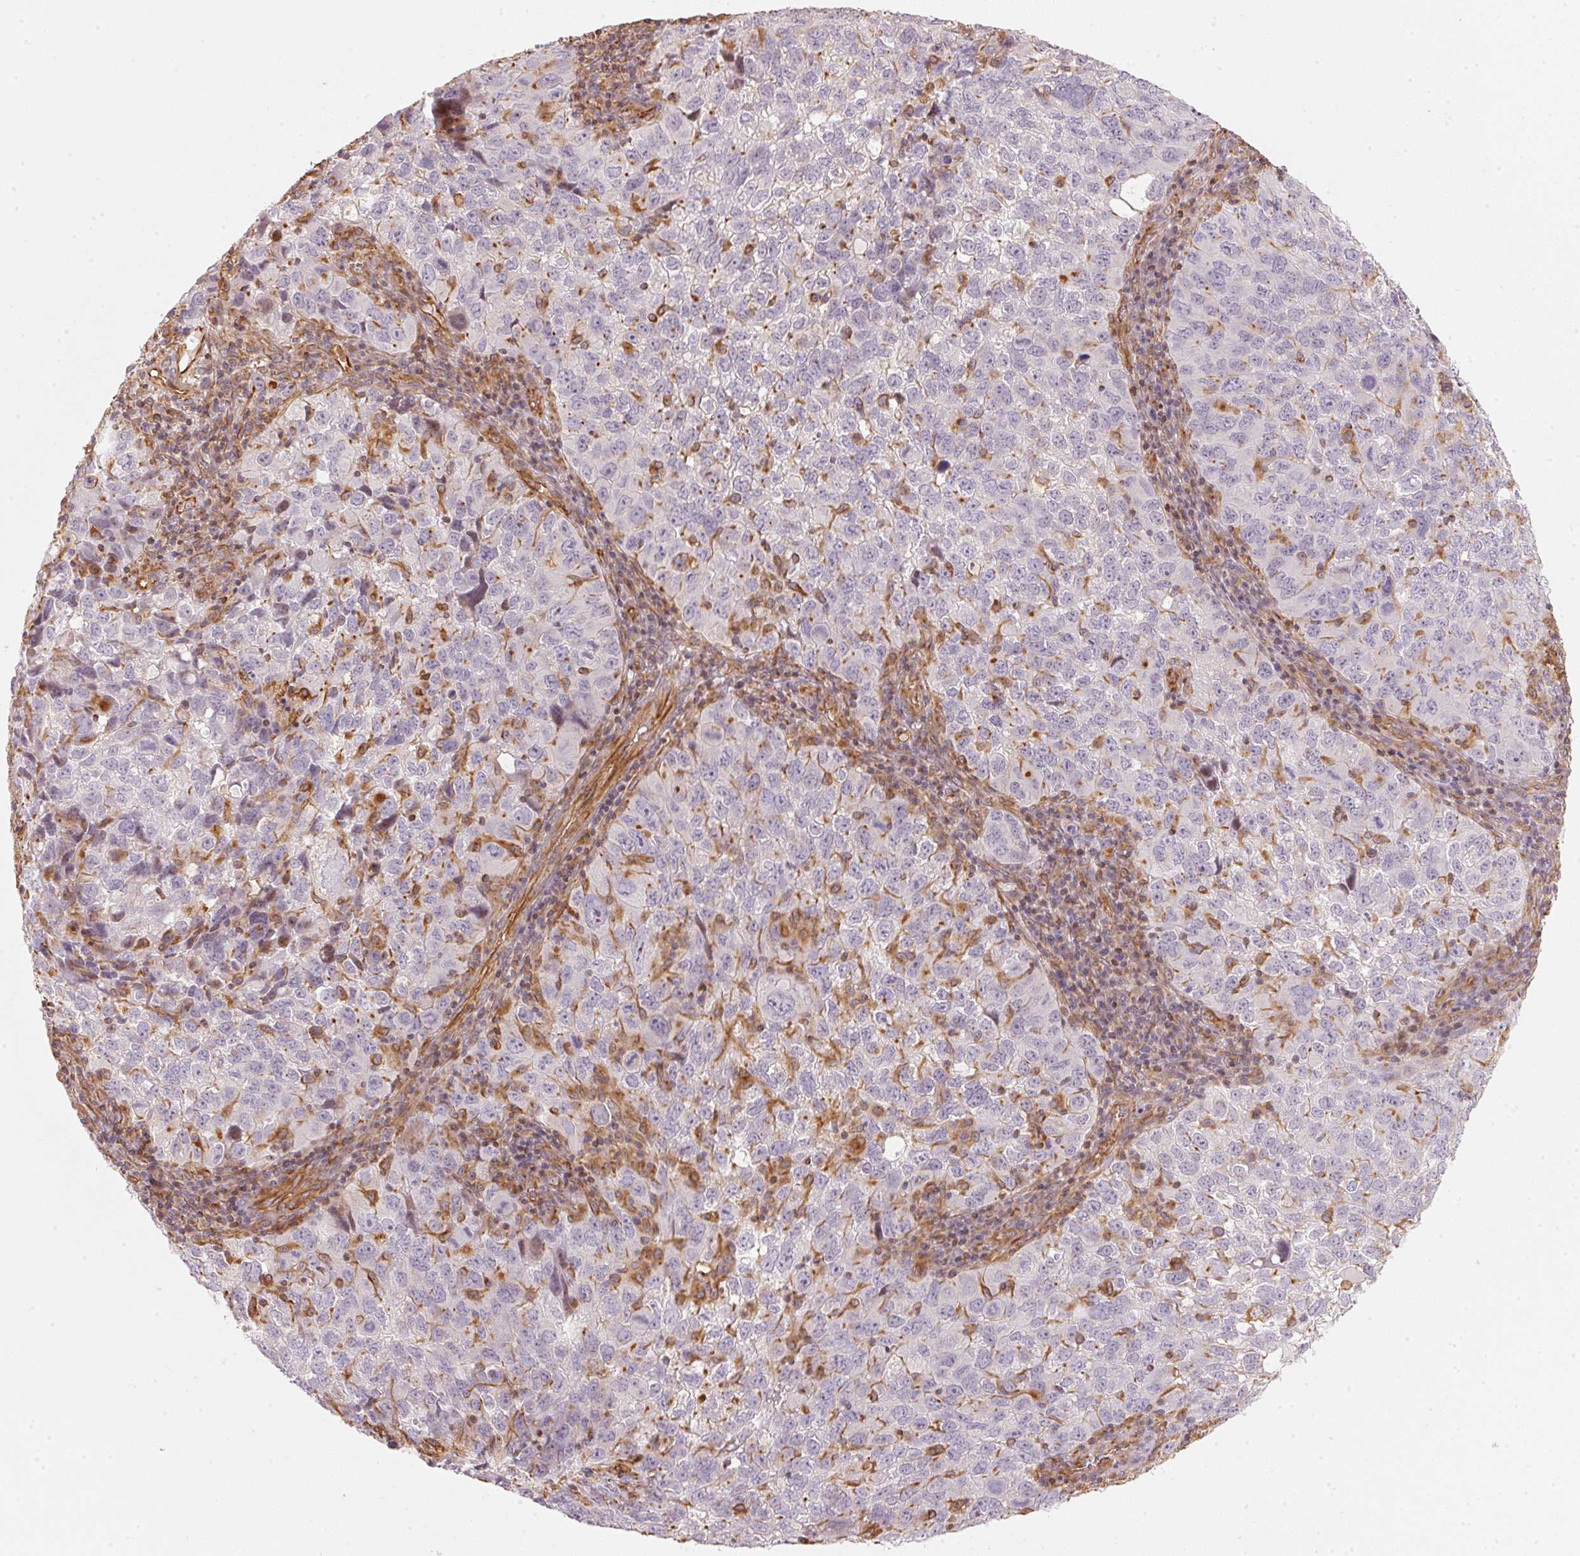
{"staining": {"intensity": "negative", "quantity": "none", "location": "none"}, "tissue": "cervical cancer", "cell_type": "Tumor cells", "image_type": "cancer", "snomed": [{"axis": "morphology", "description": "Squamous cell carcinoma, NOS"}, {"axis": "topography", "description": "Cervix"}], "caption": "This is an IHC histopathology image of cervical squamous cell carcinoma. There is no staining in tumor cells.", "gene": "FOXR2", "patient": {"sex": "female", "age": 55}}